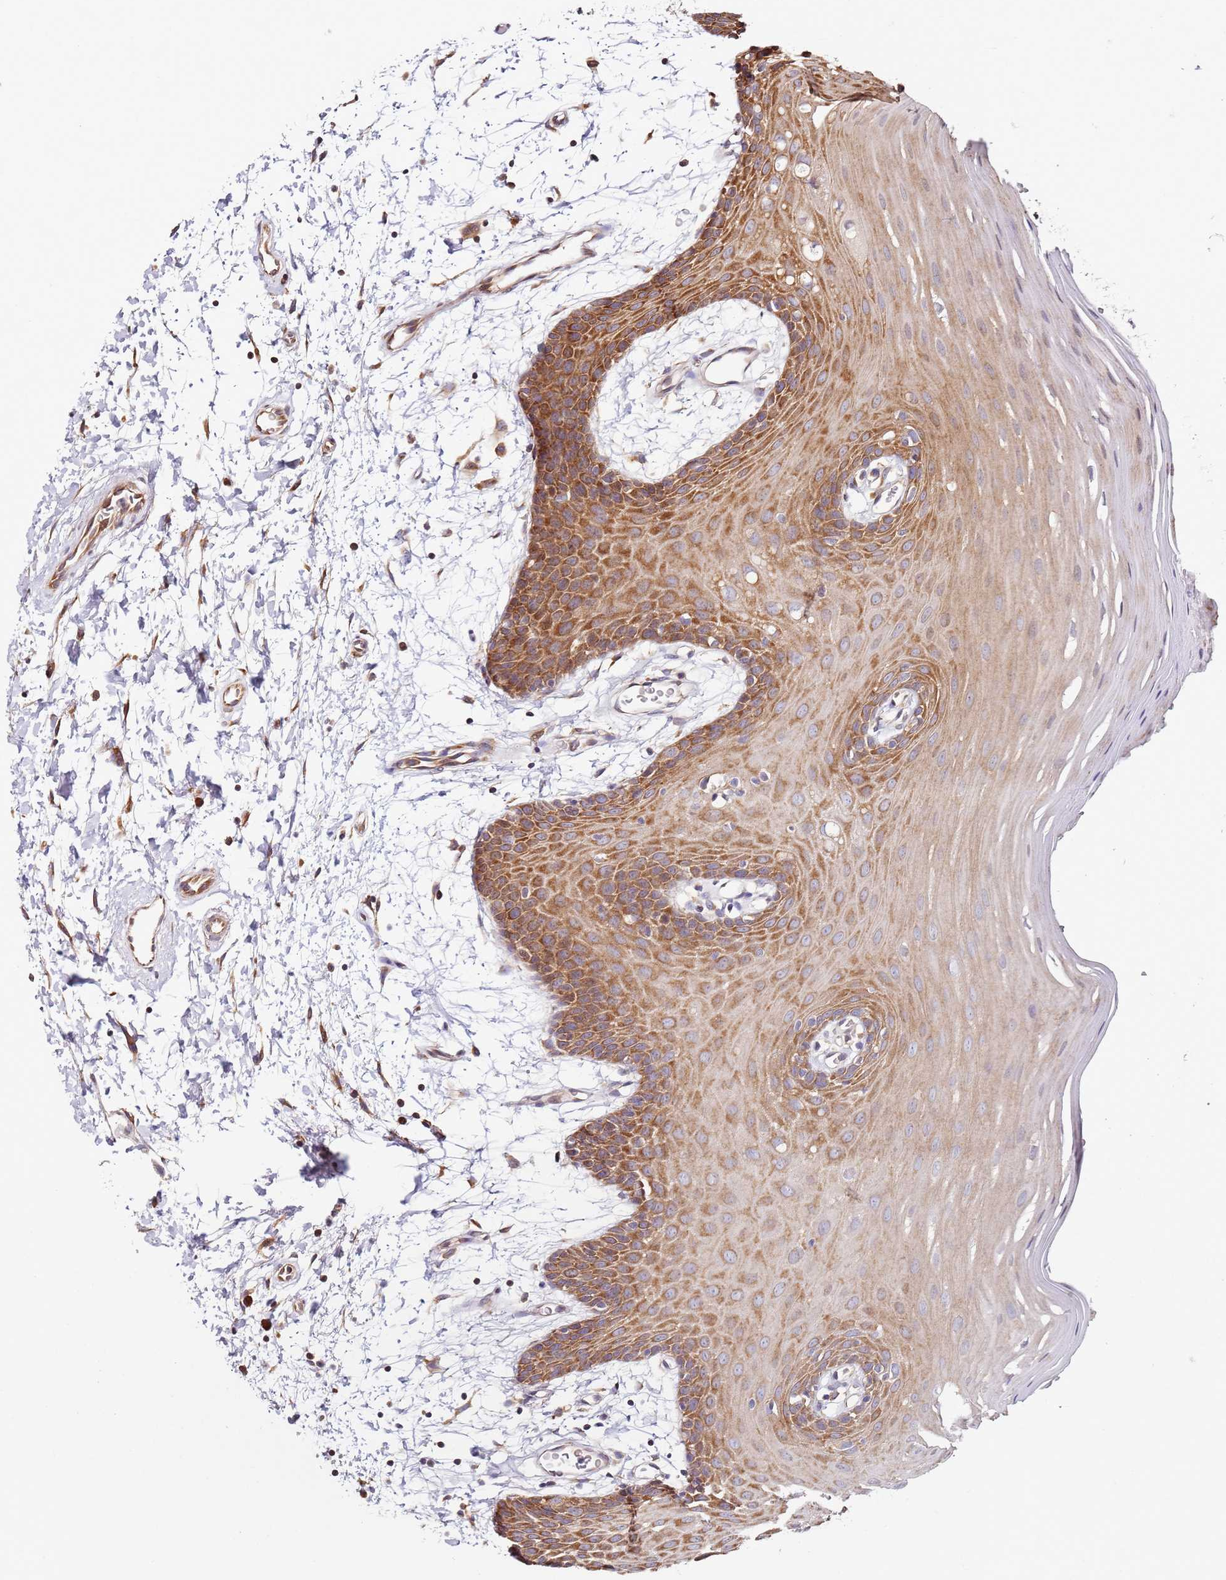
{"staining": {"intensity": "moderate", "quantity": ">75%", "location": "cytoplasmic/membranous"}, "tissue": "oral mucosa", "cell_type": "Squamous epithelial cells", "image_type": "normal", "snomed": [{"axis": "morphology", "description": "Normal tissue, NOS"}, {"axis": "topography", "description": "Skeletal muscle"}, {"axis": "topography", "description": "Oral tissue"}, {"axis": "topography", "description": "Salivary gland"}, {"axis": "topography", "description": "Peripheral nerve tissue"}], "caption": "A medium amount of moderate cytoplasmic/membranous staining is appreciated in about >75% of squamous epithelial cells in unremarkable oral mucosa.", "gene": "RPS3A", "patient": {"sex": "male", "age": 54}}